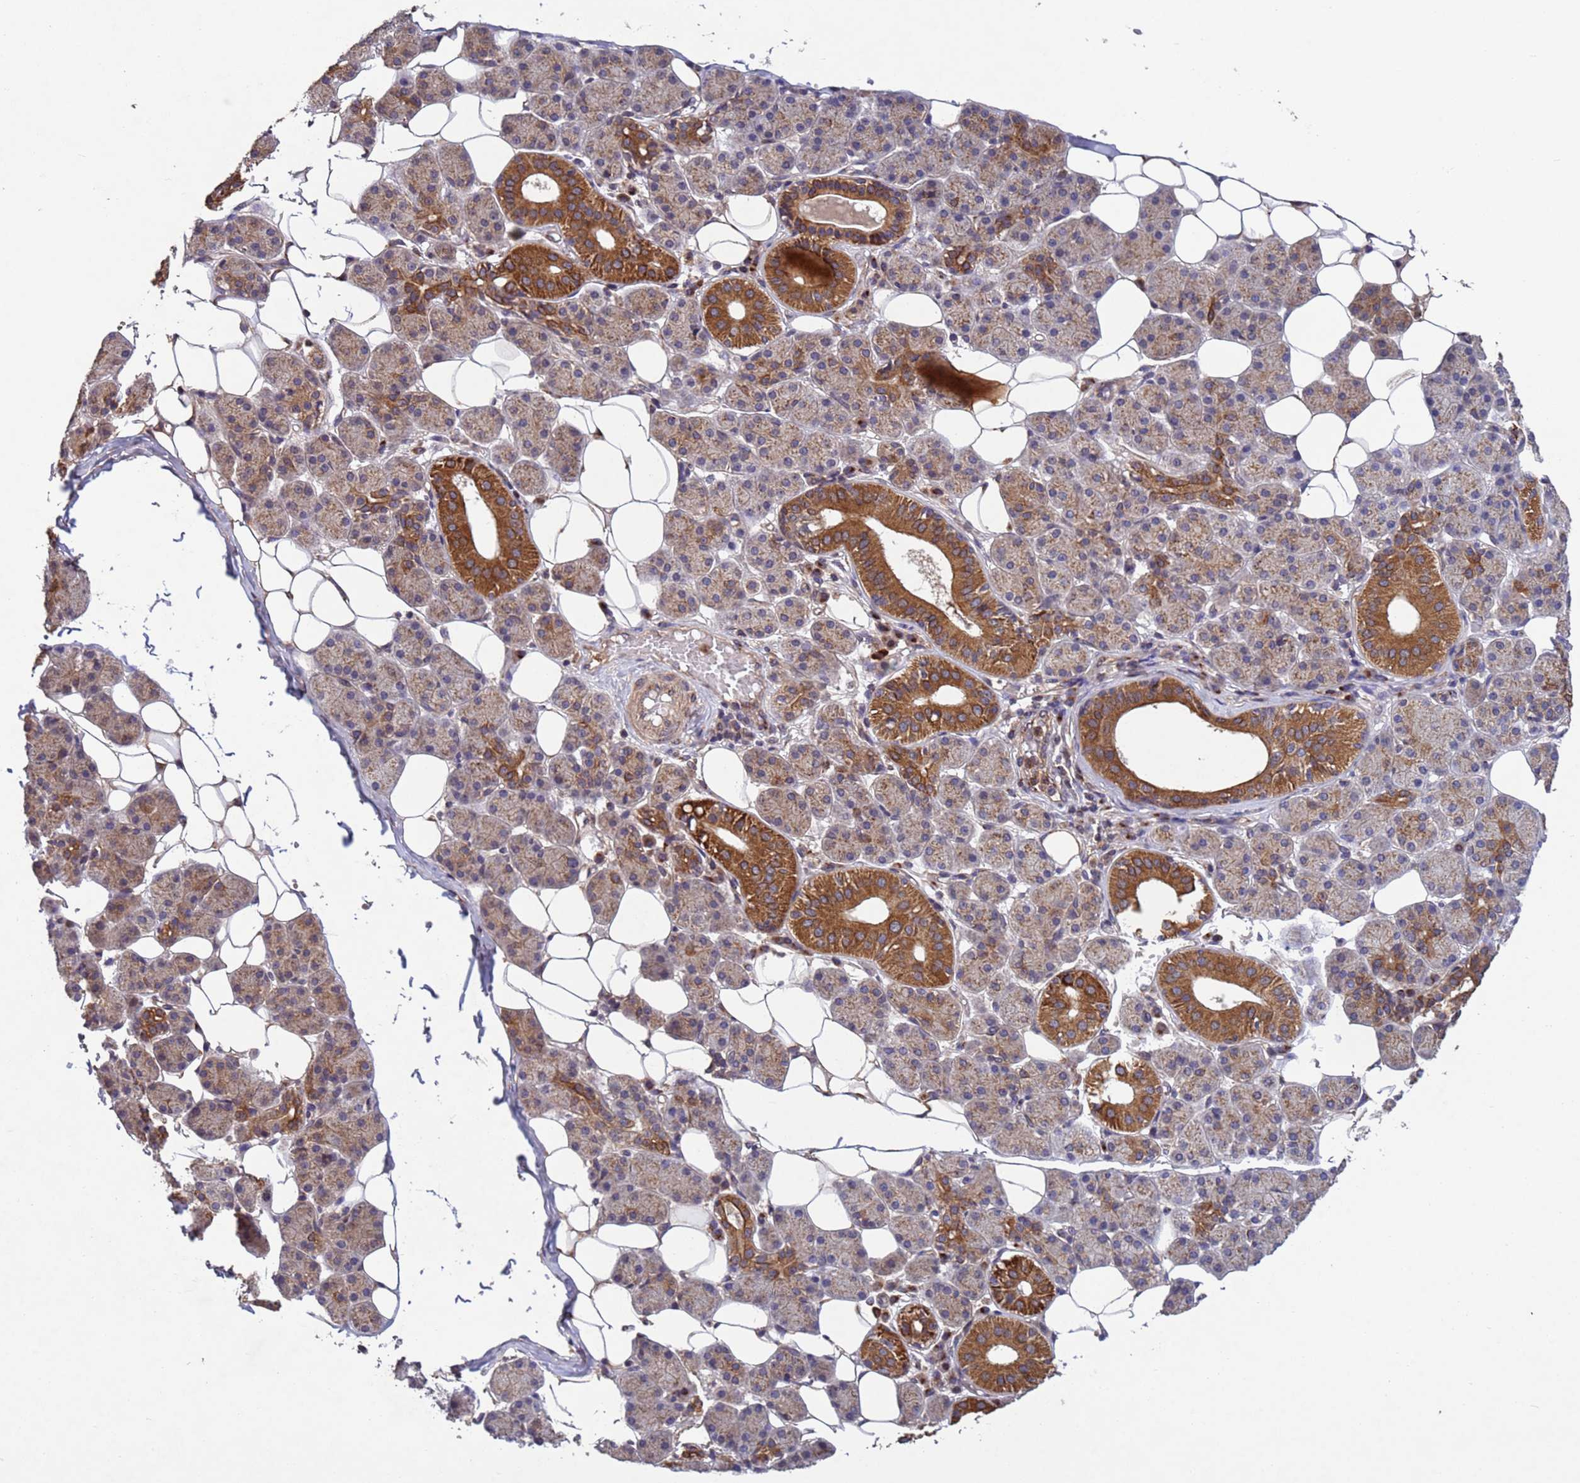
{"staining": {"intensity": "strong", "quantity": "25%-75%", "location": "cytoplasmic/membranous"}, "tissue": "salivary gland", "cell_type": "Glandular cells", "image_type": "normal", "snomed": [{"axis": "morphology", "description": "Normal tissue, NOS"}, {"axis": "topography", "description": "Salivary gland"}], "caption": "DAB (3,3'-diaminobenzidine) immunohistochemical staining of unremarkable salivary gland reveals strong cytoplasmic/membranous protein positivity in about 25%-75% of glandular cells.", "gene": "FASTKD1", "patient": {"sex": "female", "age": 33}}